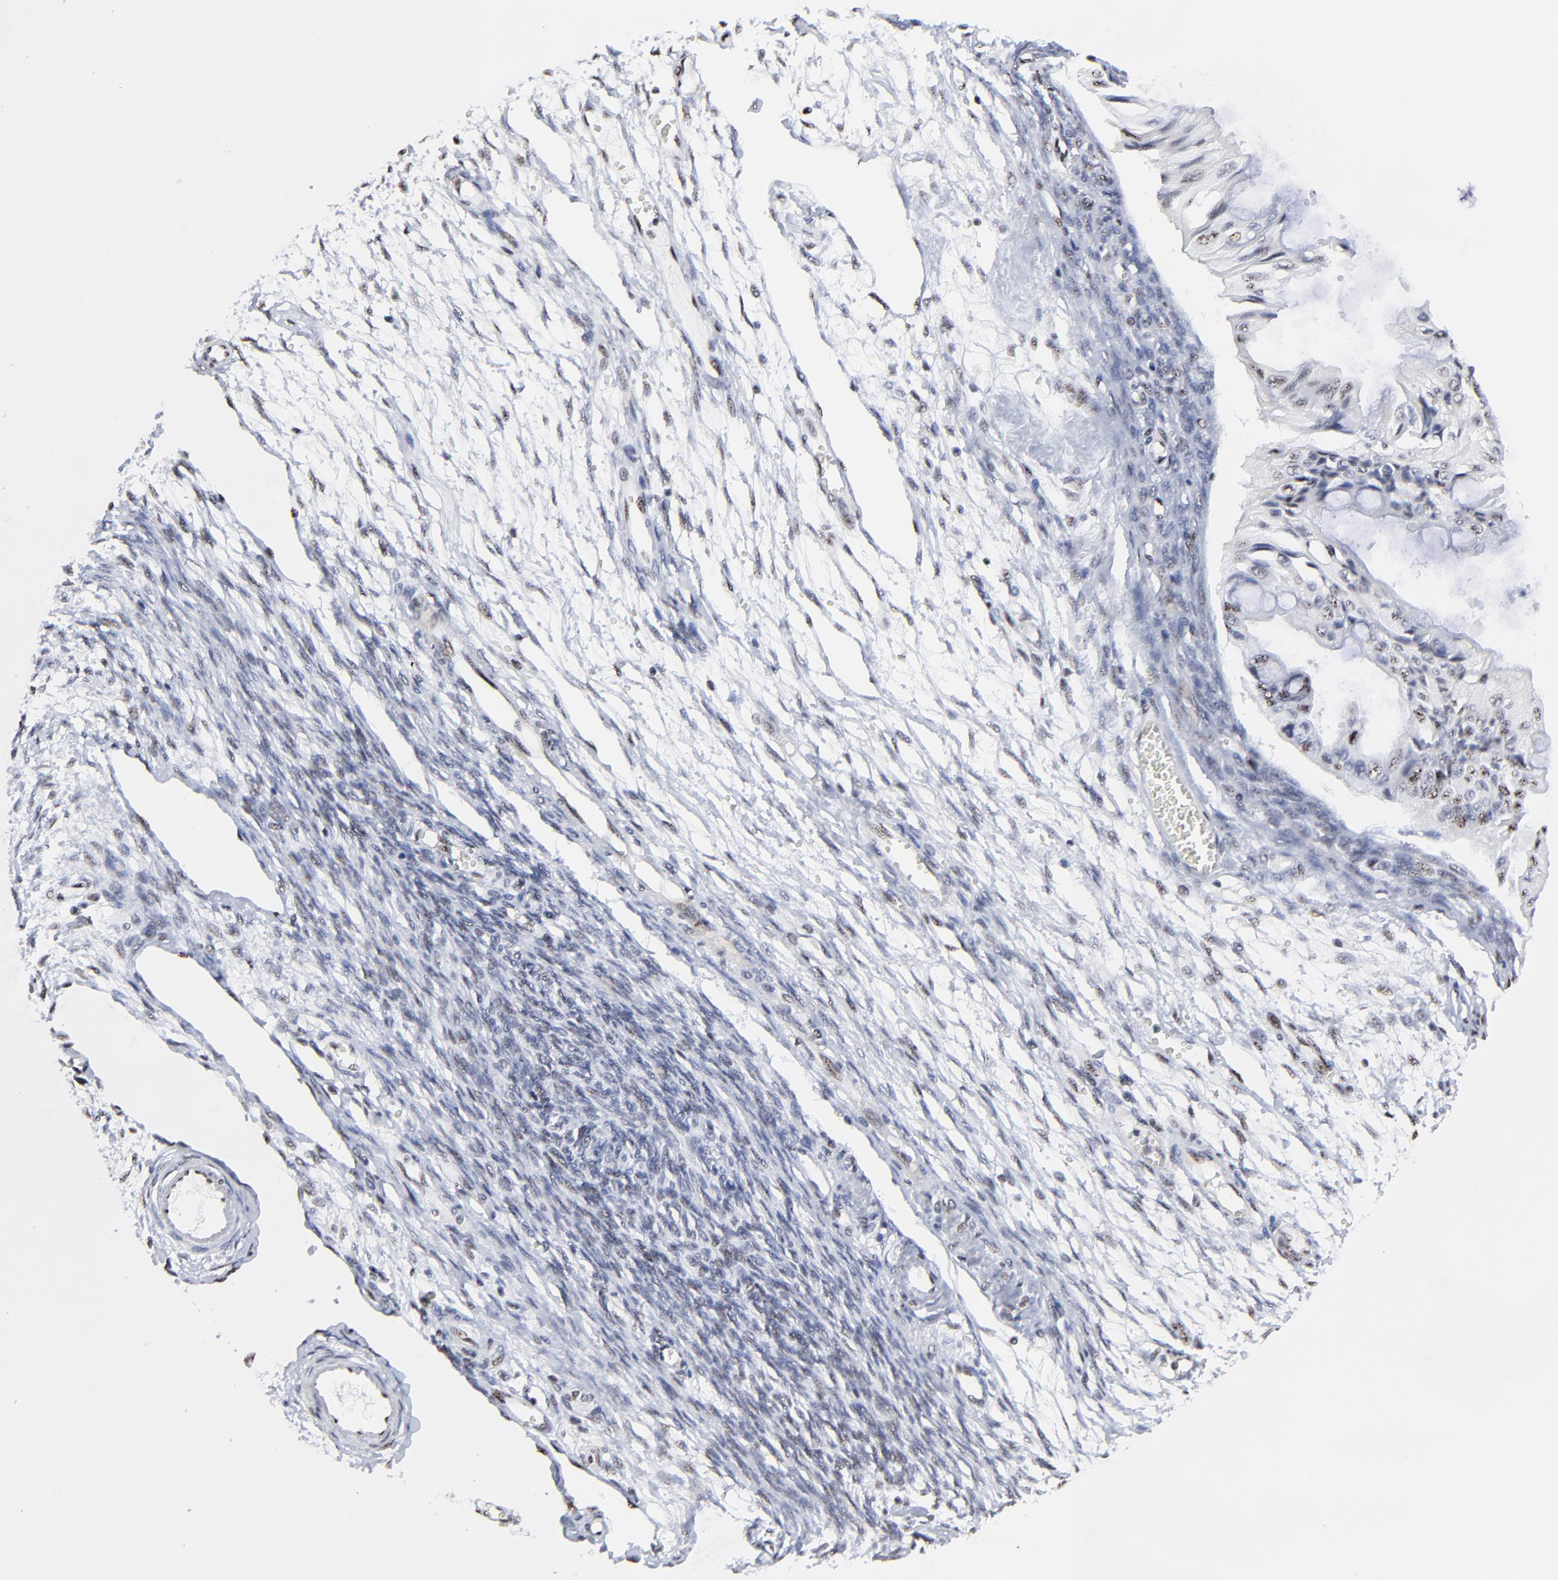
{"staining": {"intensity": "weak", "quantity": "25%-75%", "location": "nuclear"}, "tissue": "ovarian cancer", "cell_type": "Tumor cells", "image_type": "cancer", "snomed": [{"axis": "morphology", "description": "Cystadenocarcinoma, mucinous, NOS"}, {"axis": "topography", "description": "Ovary"}], "caption": "Protein analysis of ovarian cancer (mucinous cystadenocarcinoma) tissue shows weak nuclear expression in approximately 25%-75% of tumor cells. (Stains: DAB (3,3'-diaminobenzidine) in brown, nuclei in blue, Microscopy: brightfield microscopy at high magnification).", "gene": "MBD4", "patient": {"sex": "female", "age": 57}}